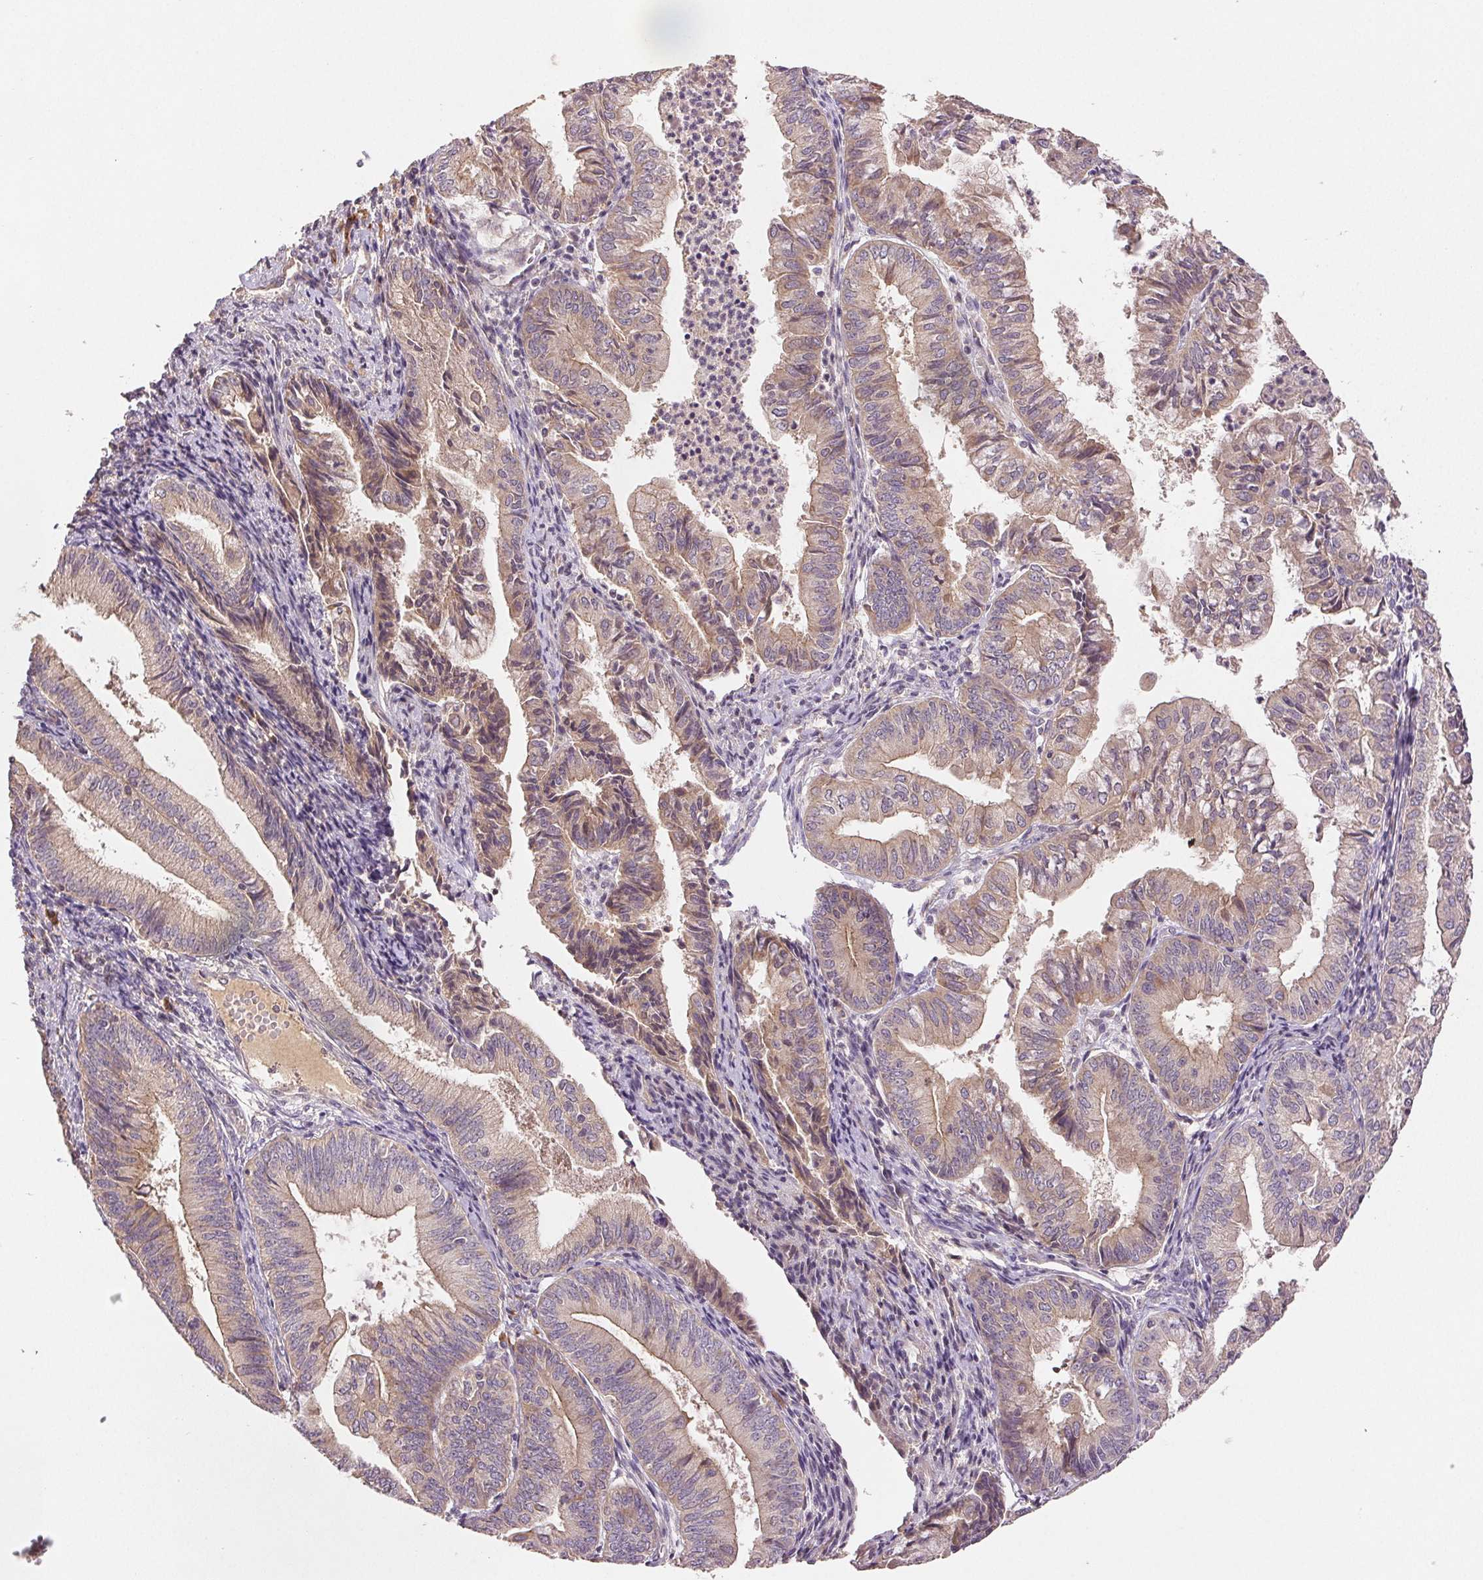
{"staining": {"intensity": "weak", "quantity": ">75%", "location": "cytoplasmic/membranous"}, "tissue": "endometrial cancer", "cell_type": "Tumor cells", "image_type": "cancer", "snomed": [{"axis": "morphology", "description": "Adenocarcinoma, NOS"}, {"axis": "topography", "description": "Endometrium"}], "caption": "Human endometrial cancer stained with a brown dye reveals weak cytoplasmic/membranous positive expression in about >75% of tumor cells.", "gene": "YIF1B", "patient": {"sex": "female", "age": 55}}